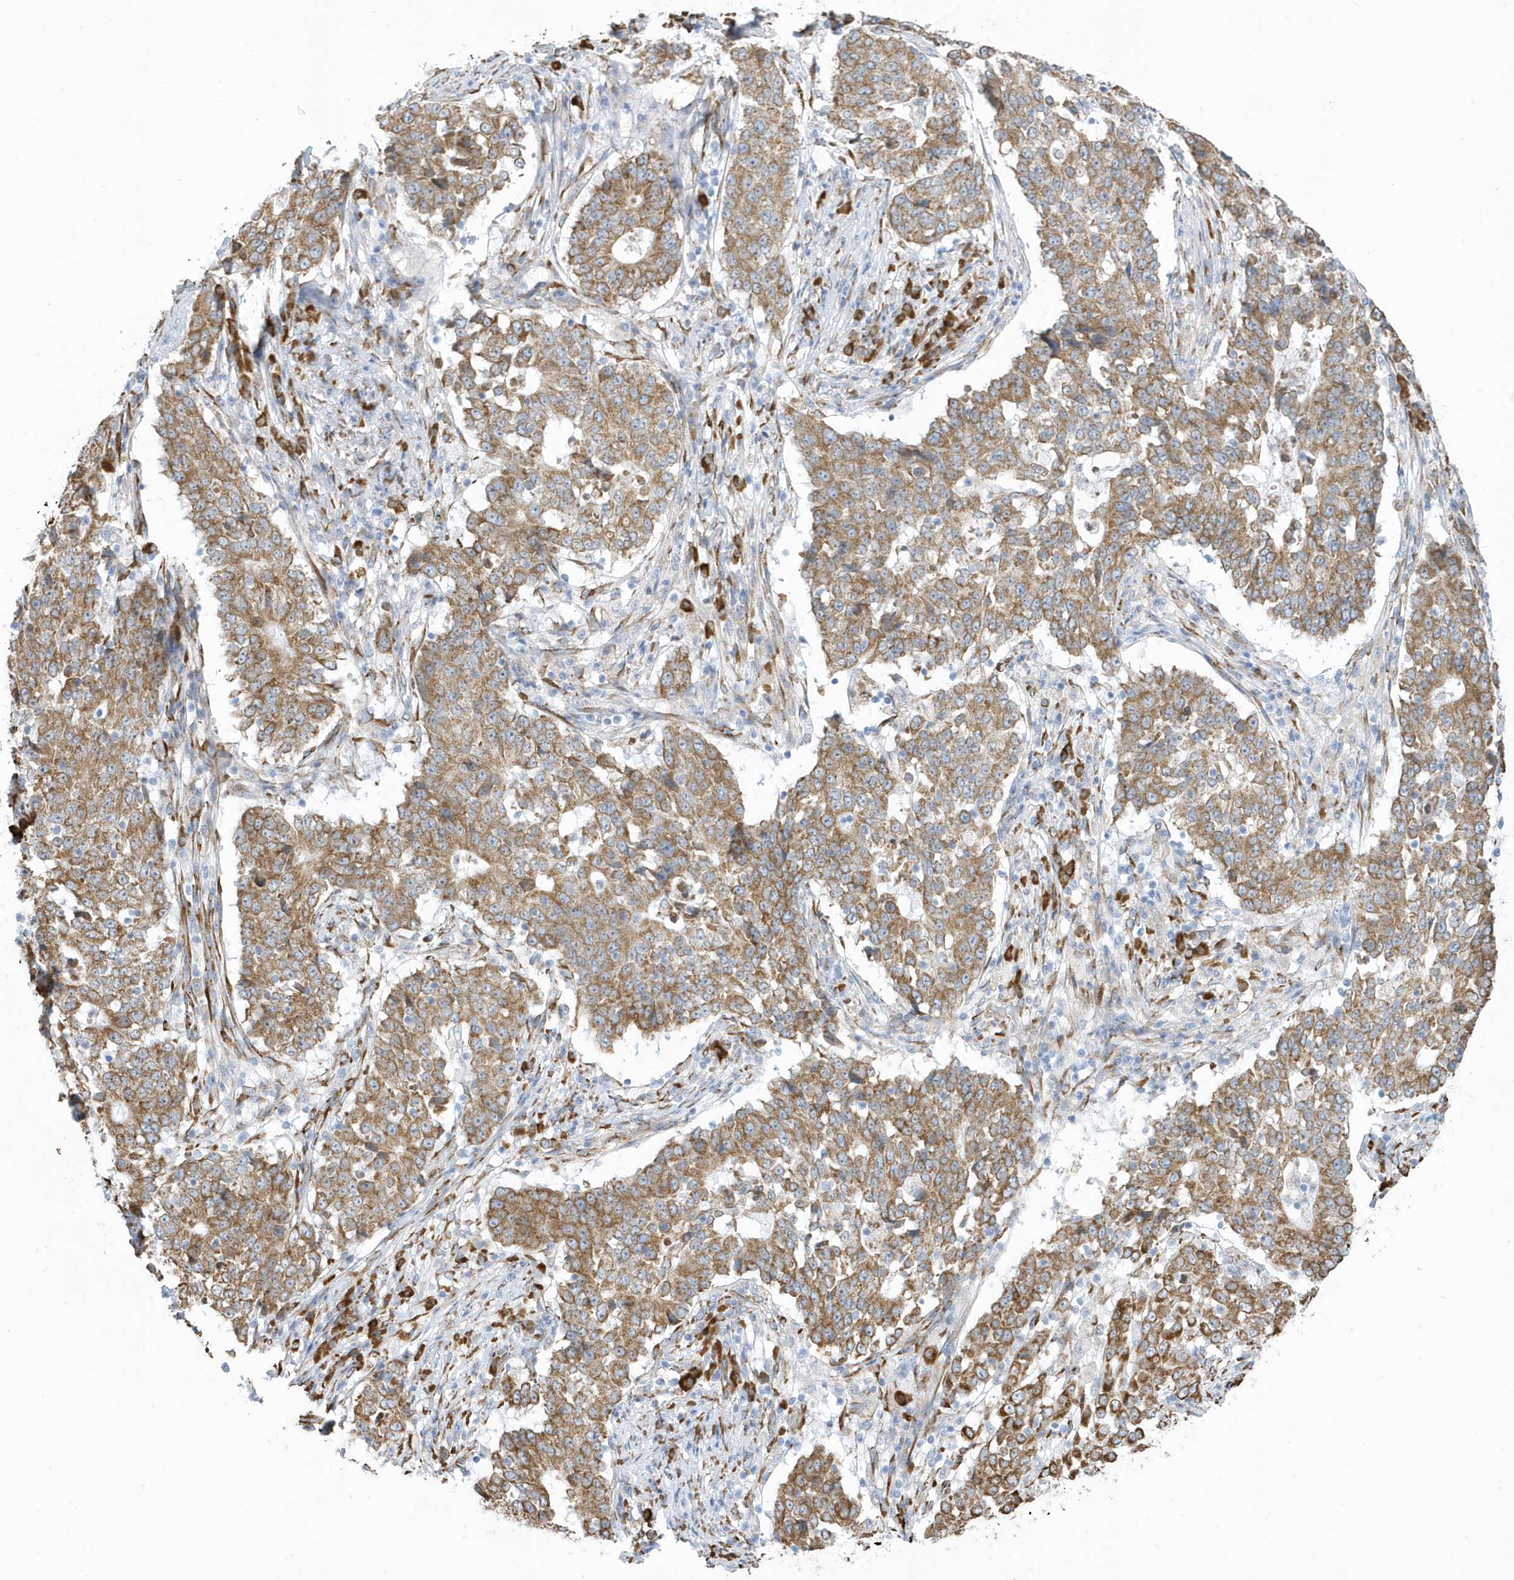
{"staining": {"intensity": "moderate", "quantity": ">75%", "location": "cytoplasmic/membranous"}, "tissue": "stomach cancer", "cell_type": "Tumor cells", "image_type": "cancer", "snomed": [{"axis": "morphology", "description": "Adenocarcinoma, NOS"}, {"axis": "topography", "description": "Stomach"}], "caption": "An image of adenocarcinoma (stomach) stained for a protein demonstrates moderate cytoplasmic/membranous brown staining in tumor cells.", "gene": "DCAF1", "patient": {"sex": "male", "age": 59}}